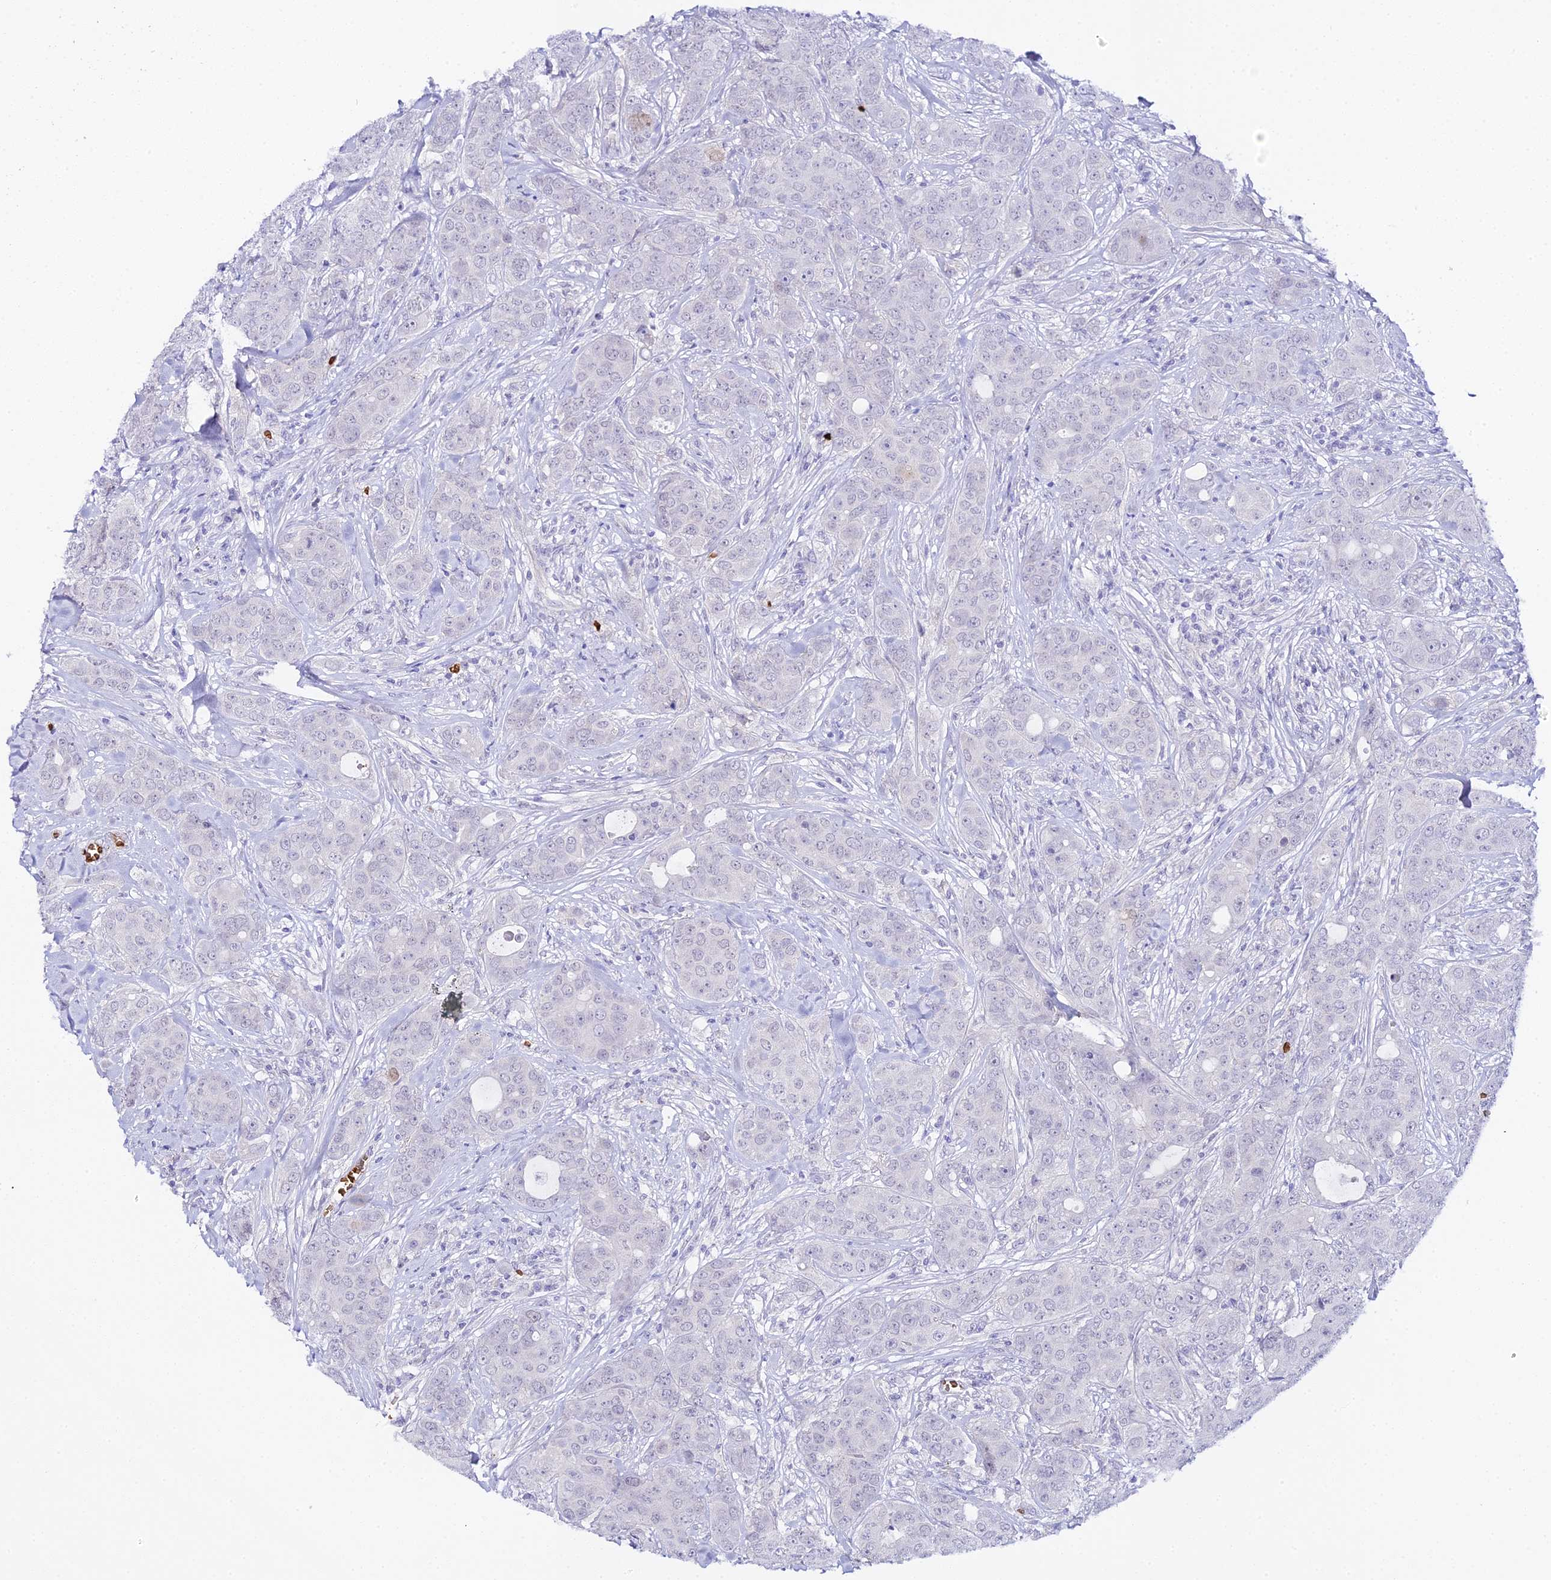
{"staining": {"intensity": "negative", "quantity": "none", "location": "none"}, "tissue": "breast cancer", "cell_type": "Tumor cells", "image_type": "cancer", "snomed": [{"axis": "morphology", "description": "Duct carcinoma"}, {"axis": "topography", "description": "Breast"}], "caption": "This photomicrograph is of breast intraductal carcinoma stained with immunohistochemistry (IHC) to label a protein in brown with the nuclei are counter-stained blue. There is no expression in tumor cells.", "gene": "CFAP45", "patient": {"sex": "female", "age": 43}}